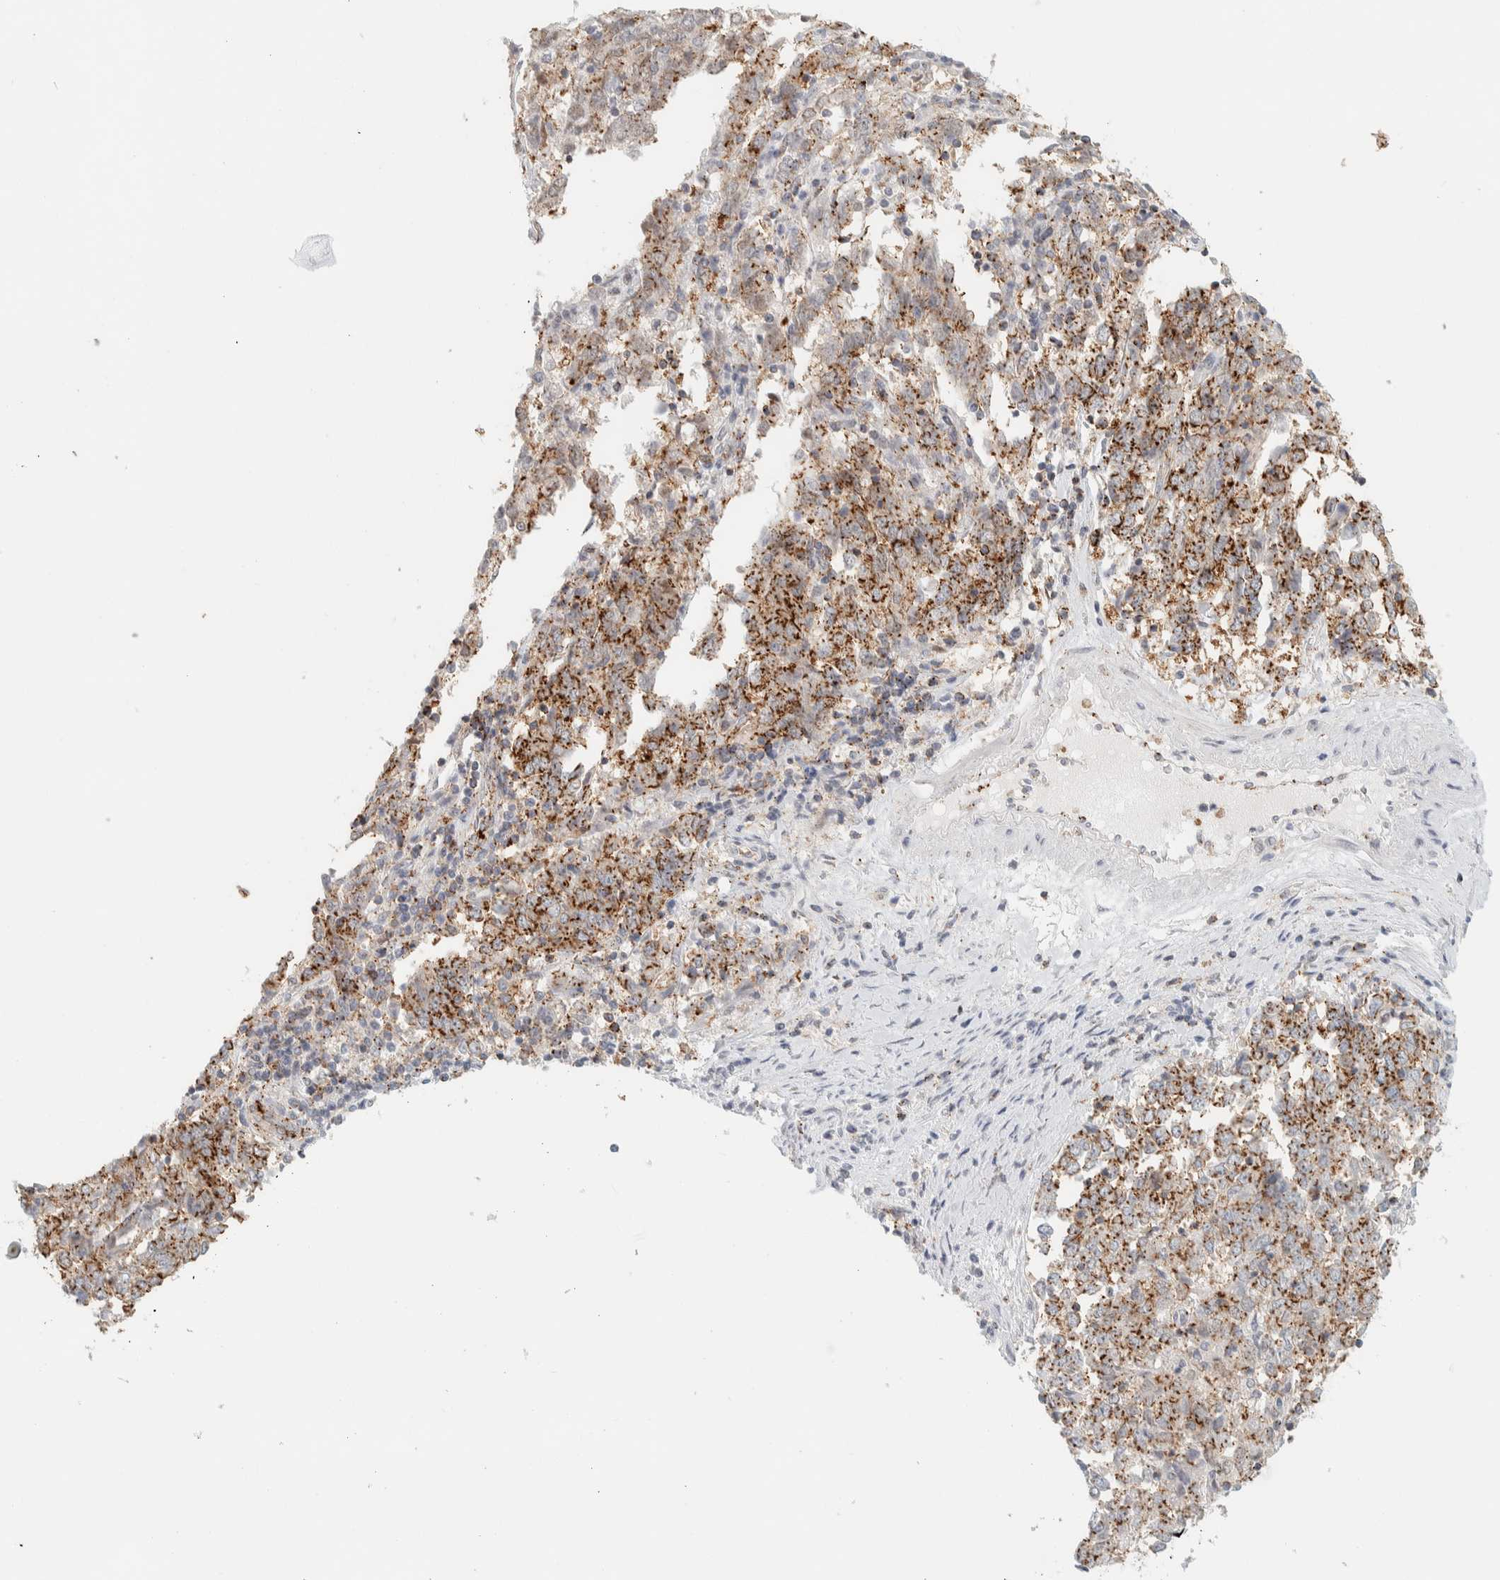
{"staining": {"intensity": "moderate", "quantity": ">75%", "location": "cytoplasmic/membranous"}, "tissue": "endometrial cancer", "cell_type": "Tumor cells", "image_type": "cancer", "snomed": [{"axis": "morphology", "description": "Adenocarcinoma, NOS"}, {"axis": "topography", "description": "Endometrium"}], "caption": "Immunohistochemical staining of endometrial adenocarcinoma exhibits medium levels of moderate cytoplasmic/membranous protein positivity in about >75% of tumor cells. Immunohistochemistry (ihc) stains the protein in brown and the nuclei are stained blue.", "gene": "CDH17", "patient": {"sex": "female", "age": 80}}